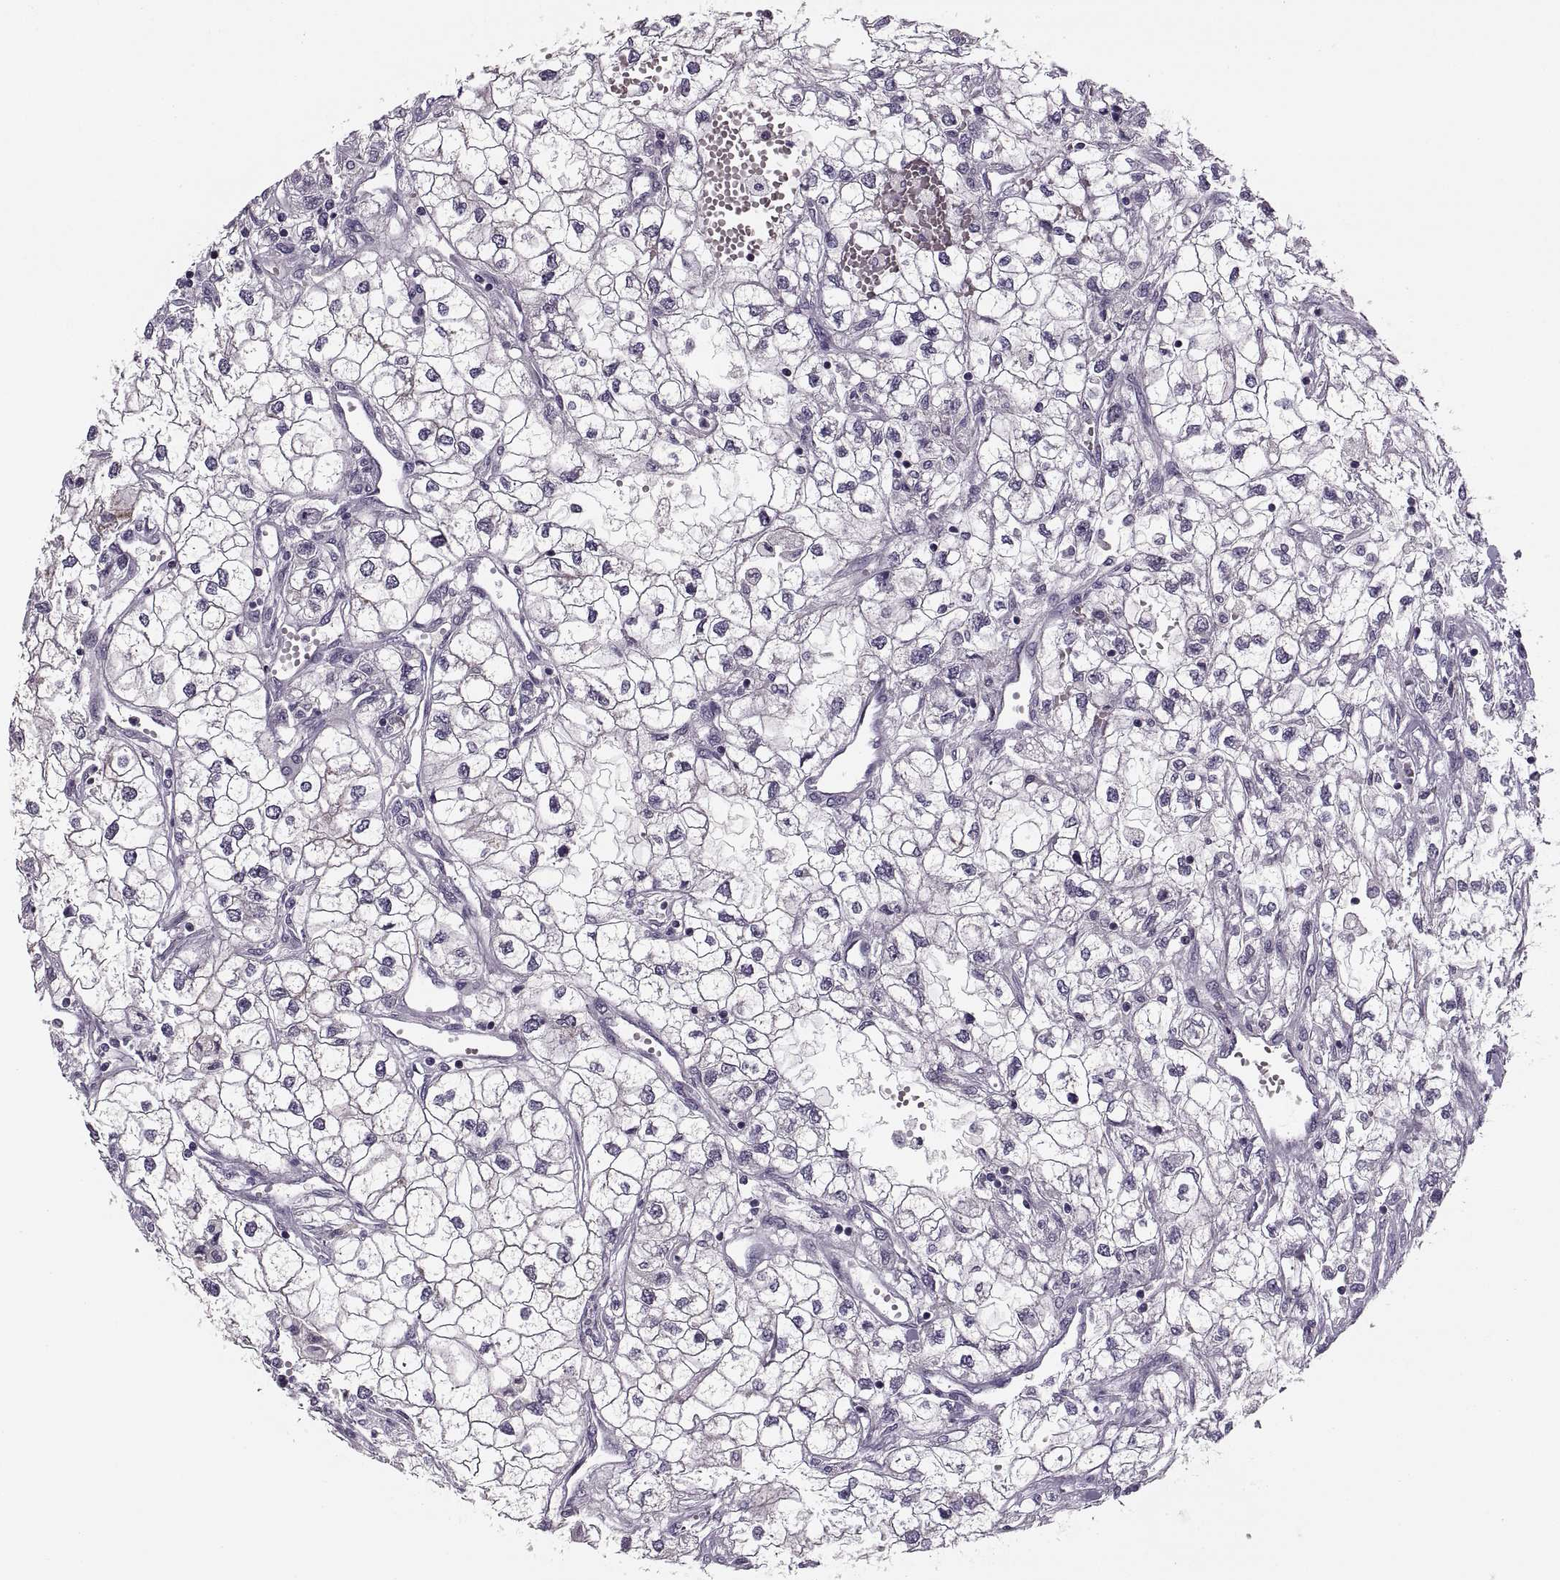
{"staining": {"intensity": "negative", "quantity": "none", "location": "none"}, "tissue": "renal cancer", "cell_type": "Tumor cells", "image_type": "cancer", "snomed": [{"axis": "morphology", "description": "Adenocarcinoma, NOS"}, {"axis": "topography", "description": "Kidney"}], "caption": "An immunohistochemistry (IHC) image of renal cancer (adenocarcinoma) is shown. There is no staining in tumor cells of renal cancer (adenocarcinoma).", "gene": "CACNA1F", "patient": {"sex": "male", "age": 59}}